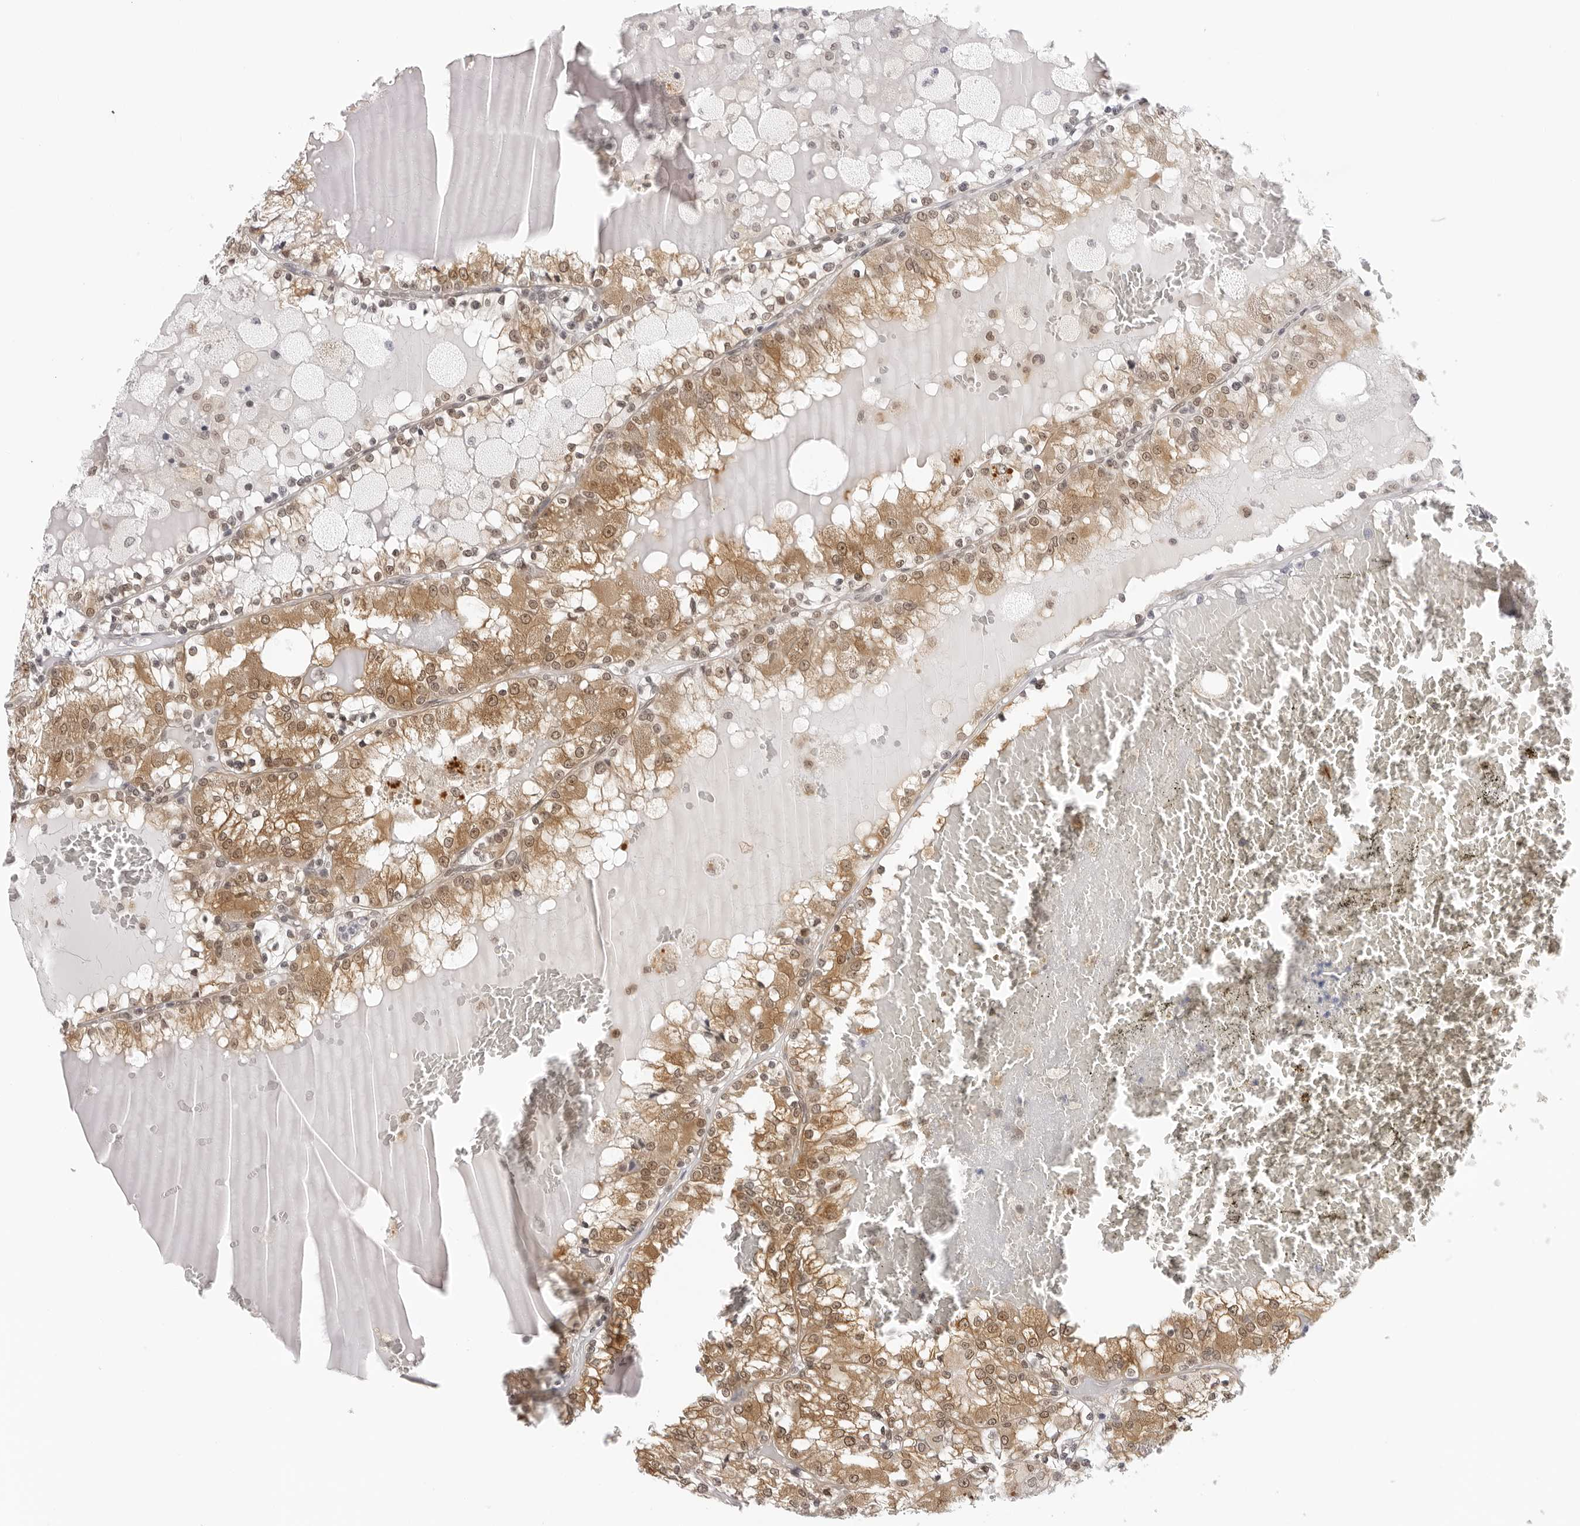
{"staining": {"intensity": "moderate", "quantity": ">75%", "location": "cytoplasmic/membranous,nuclear"}, "tissue": "renal cancer", "cell_type": "Tumor cells", "image_type": "cancer", "snomed": [{"axis": "morphology", "description": "Adenocarcinoma, NOS"}, {"axis": "topography", "description": "Kidney"}], "caption": "A brown stain shows moderate cytoplasmic/membranous and nuclear positivity of a protein in renal cancer (adenocarcinoma) tumor cells.", "gene": "WDR77", "patient": {"sex": "female", "age": 56}}